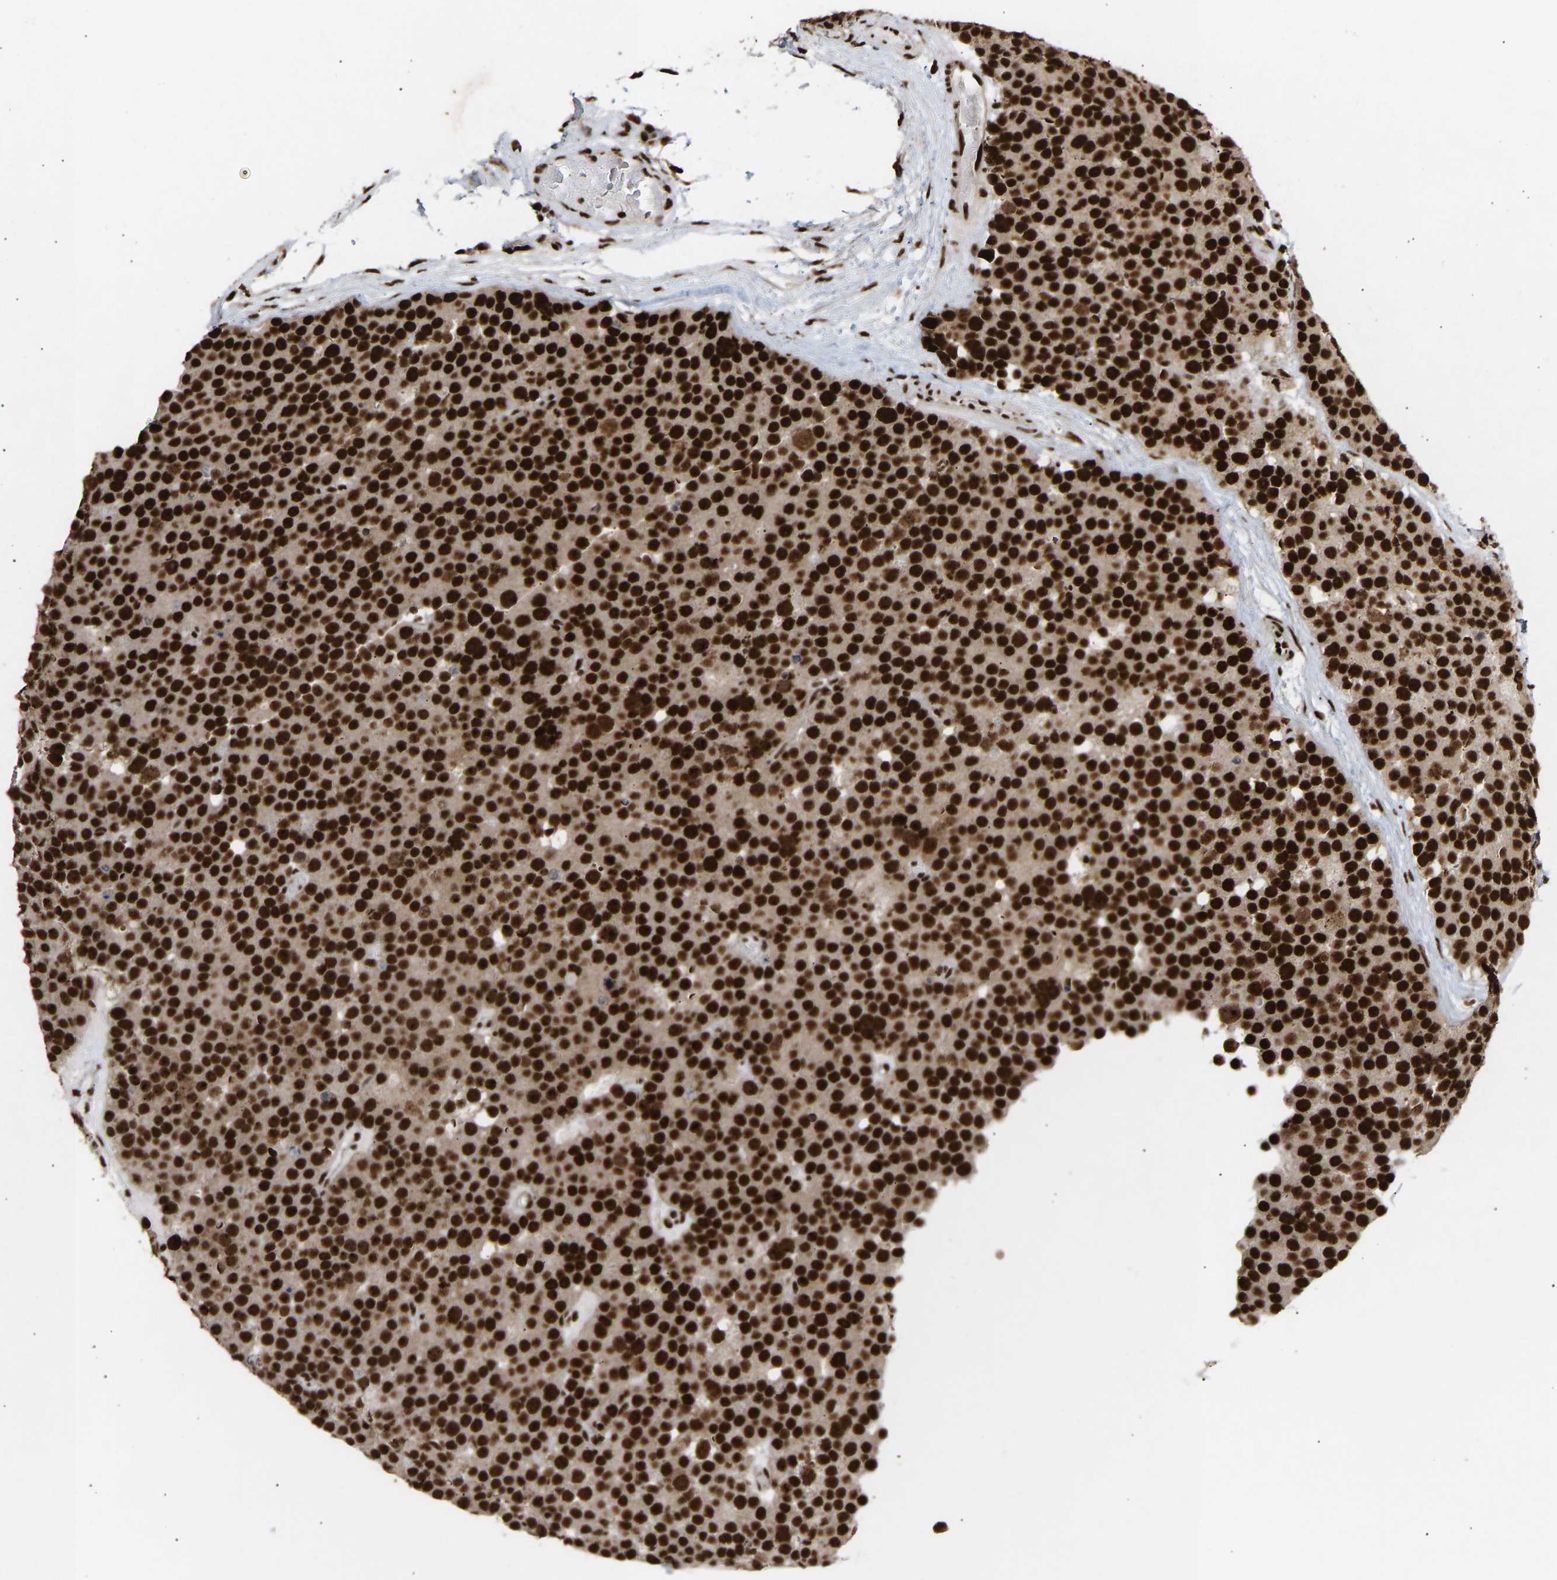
{"staining": {"intensity": "strong", "quantity": ">75%", "location": "nuclear"}, "tissue": "testis cancer", "cell_type": "Tumor cells", "image_type": "cancer", "snomed": [{"axis": "morphology", "description": "Seminoma, NOS"}, {"axis": "topography", "description": "Testis"}], "caption": "Seminoma (testis) stained with a protein marker reveals strong staining in tumor cells.", "gene": "ALYREF", "patient": {"sex": "male", "age": 71}}